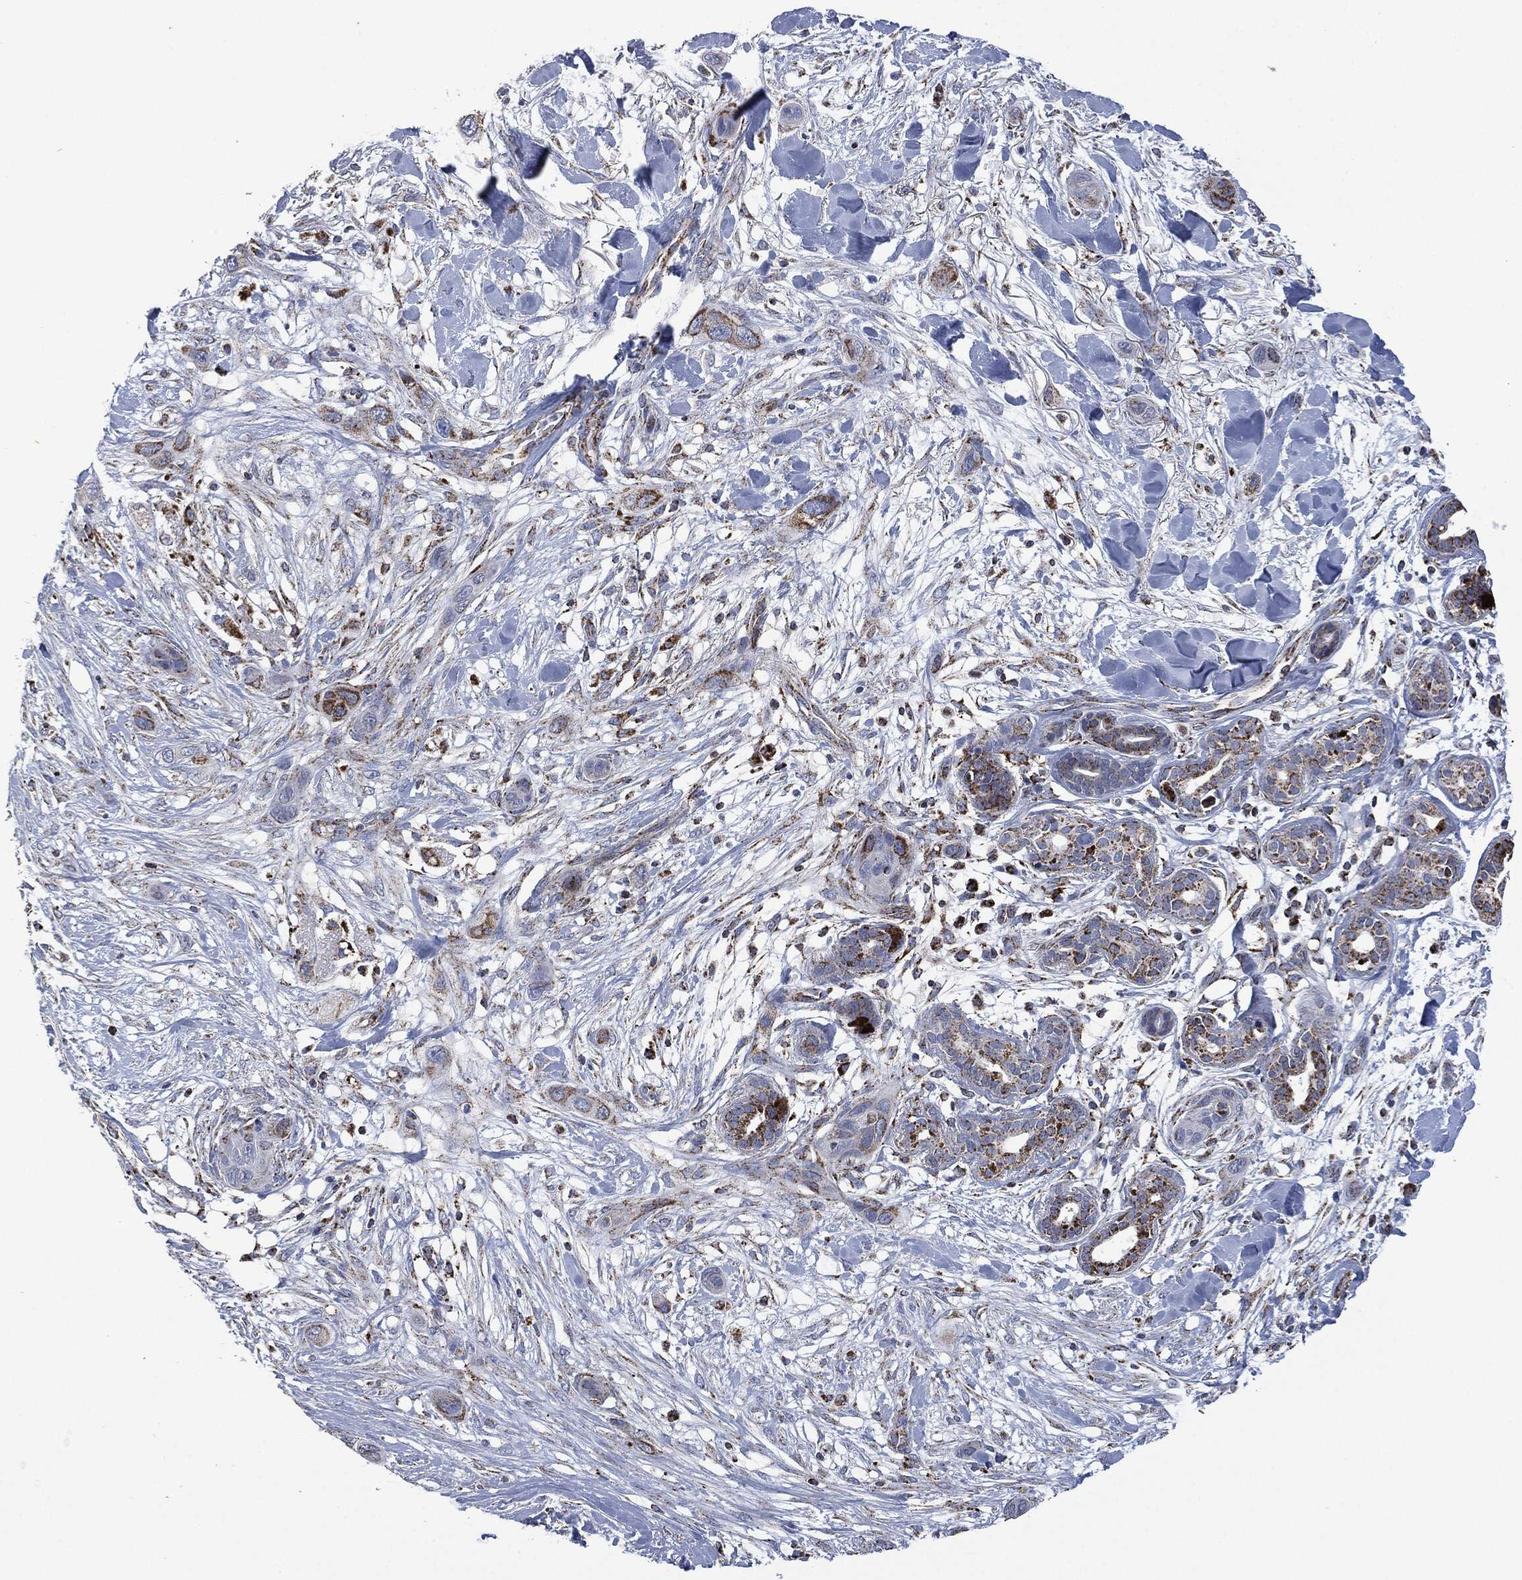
{"staining": {"intensity": "strong", "quantity": "<25%", "location": "cytoplasmic/membranous"}, "tissue": "skin cancer", "cell_type": "Tumor cells", "image_type": "cancer", "snomed": [{"axis": "morphology", "description": "Squamous cell carcinoma, NOS"}, {"axis": "topography", "description": "Skin"}], "caption": "Brown immunohistochemical staining in human skin cancer displays strong cytoplasmic/membranous expression in about <25% of tumor cells. (DAB IHC, brown staining for protein, blue staining for nuclei).", "gene": "RYK", "patient": {"sex": "male", "age": 78}}